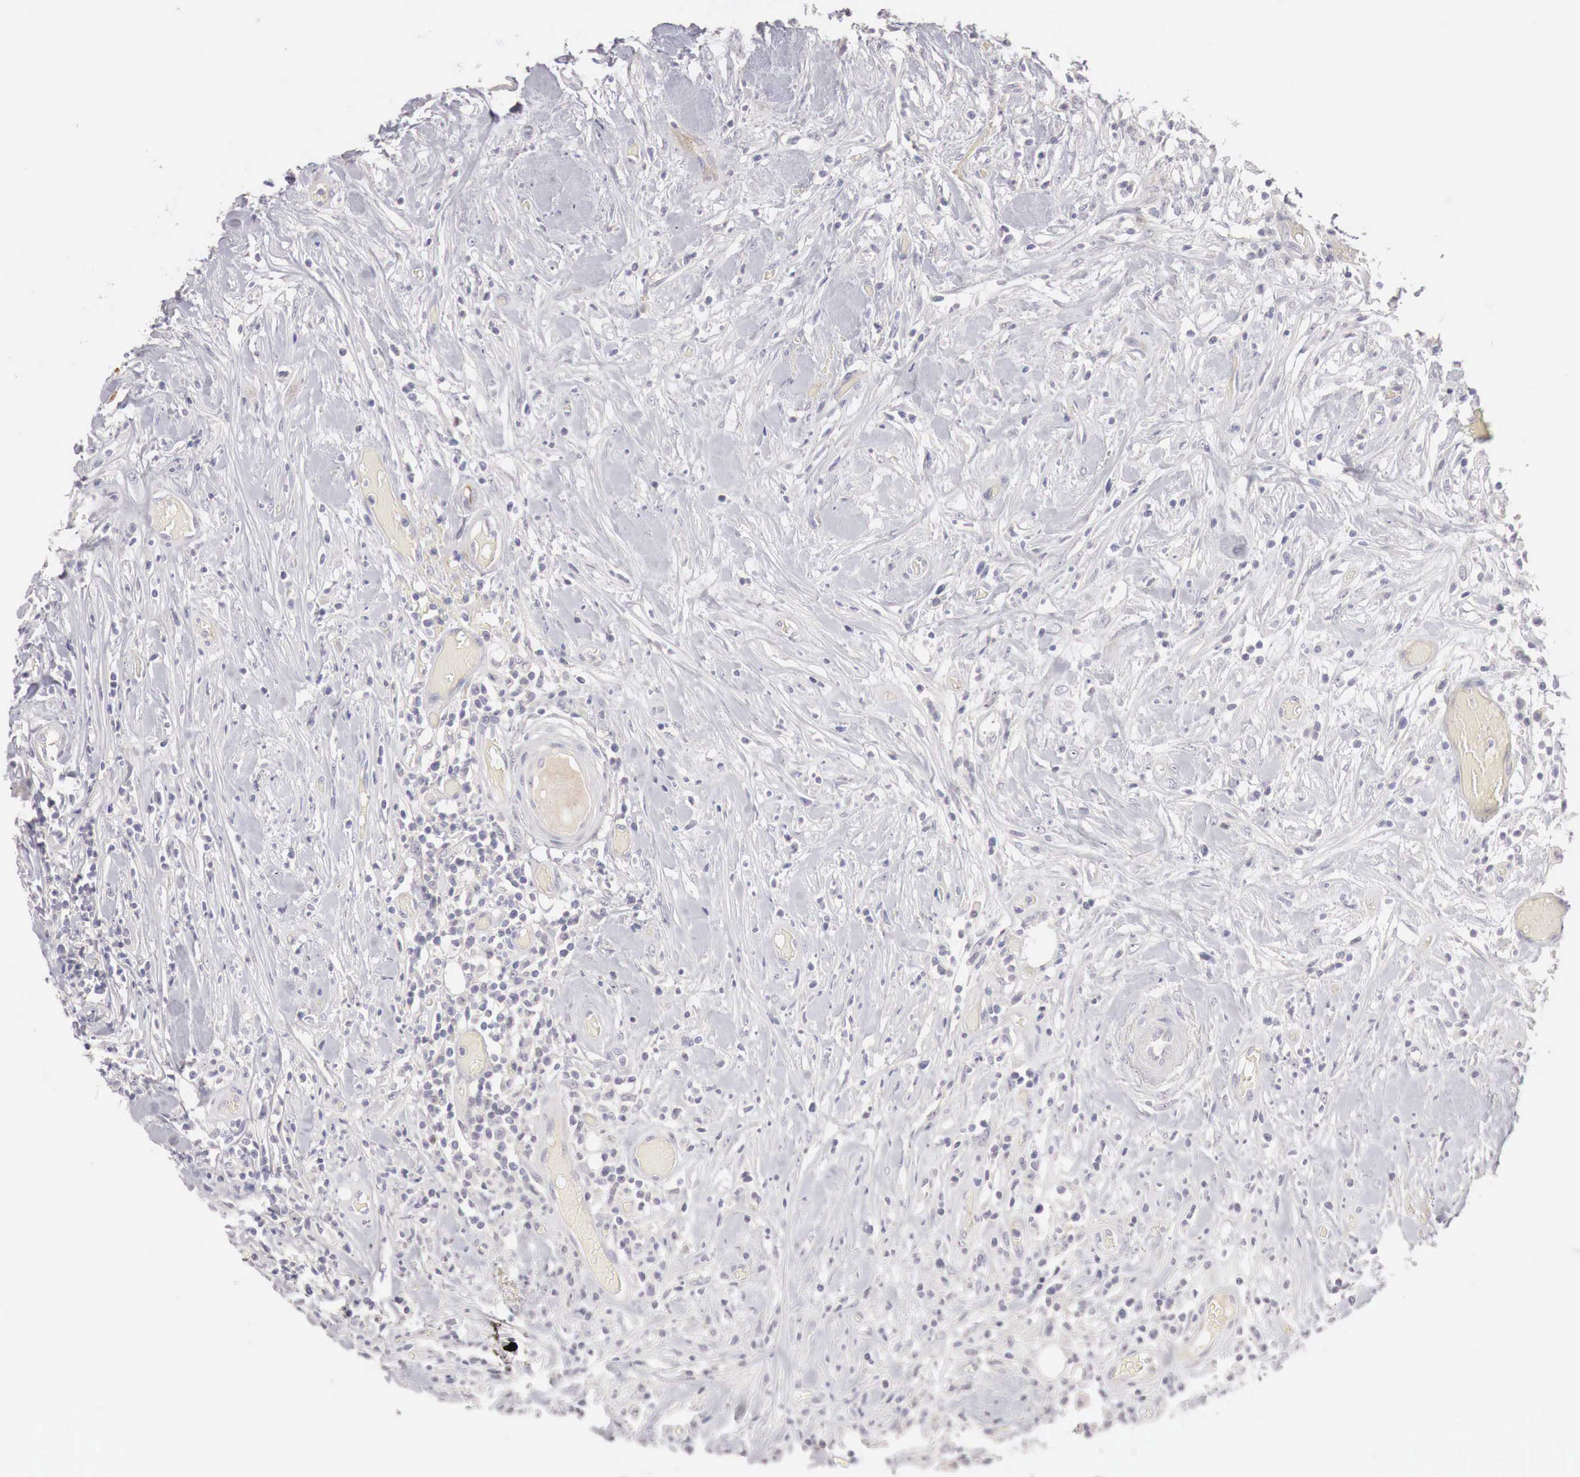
{"staining": {"intensity": "negative", "quantity": "none", "location": "none"}, "tissue": "lymphoma", "cell_type": "Tumor cells", "image_type": "cancer", "snomed": [{"axis": "morphology", "description": "Malignant lymphoma, non-Hodgkin's type, High grade"}, {"axis": "topography", "description": "Colon"}], "caption": "This is an immunohistochemistry photomicrograph of human high-grade malignant lymphoma, non-Hodgkin's type. There is no expression in tumor cells.", "gene": "GATA1", "patient": {"sex": "male", "age": 82}}